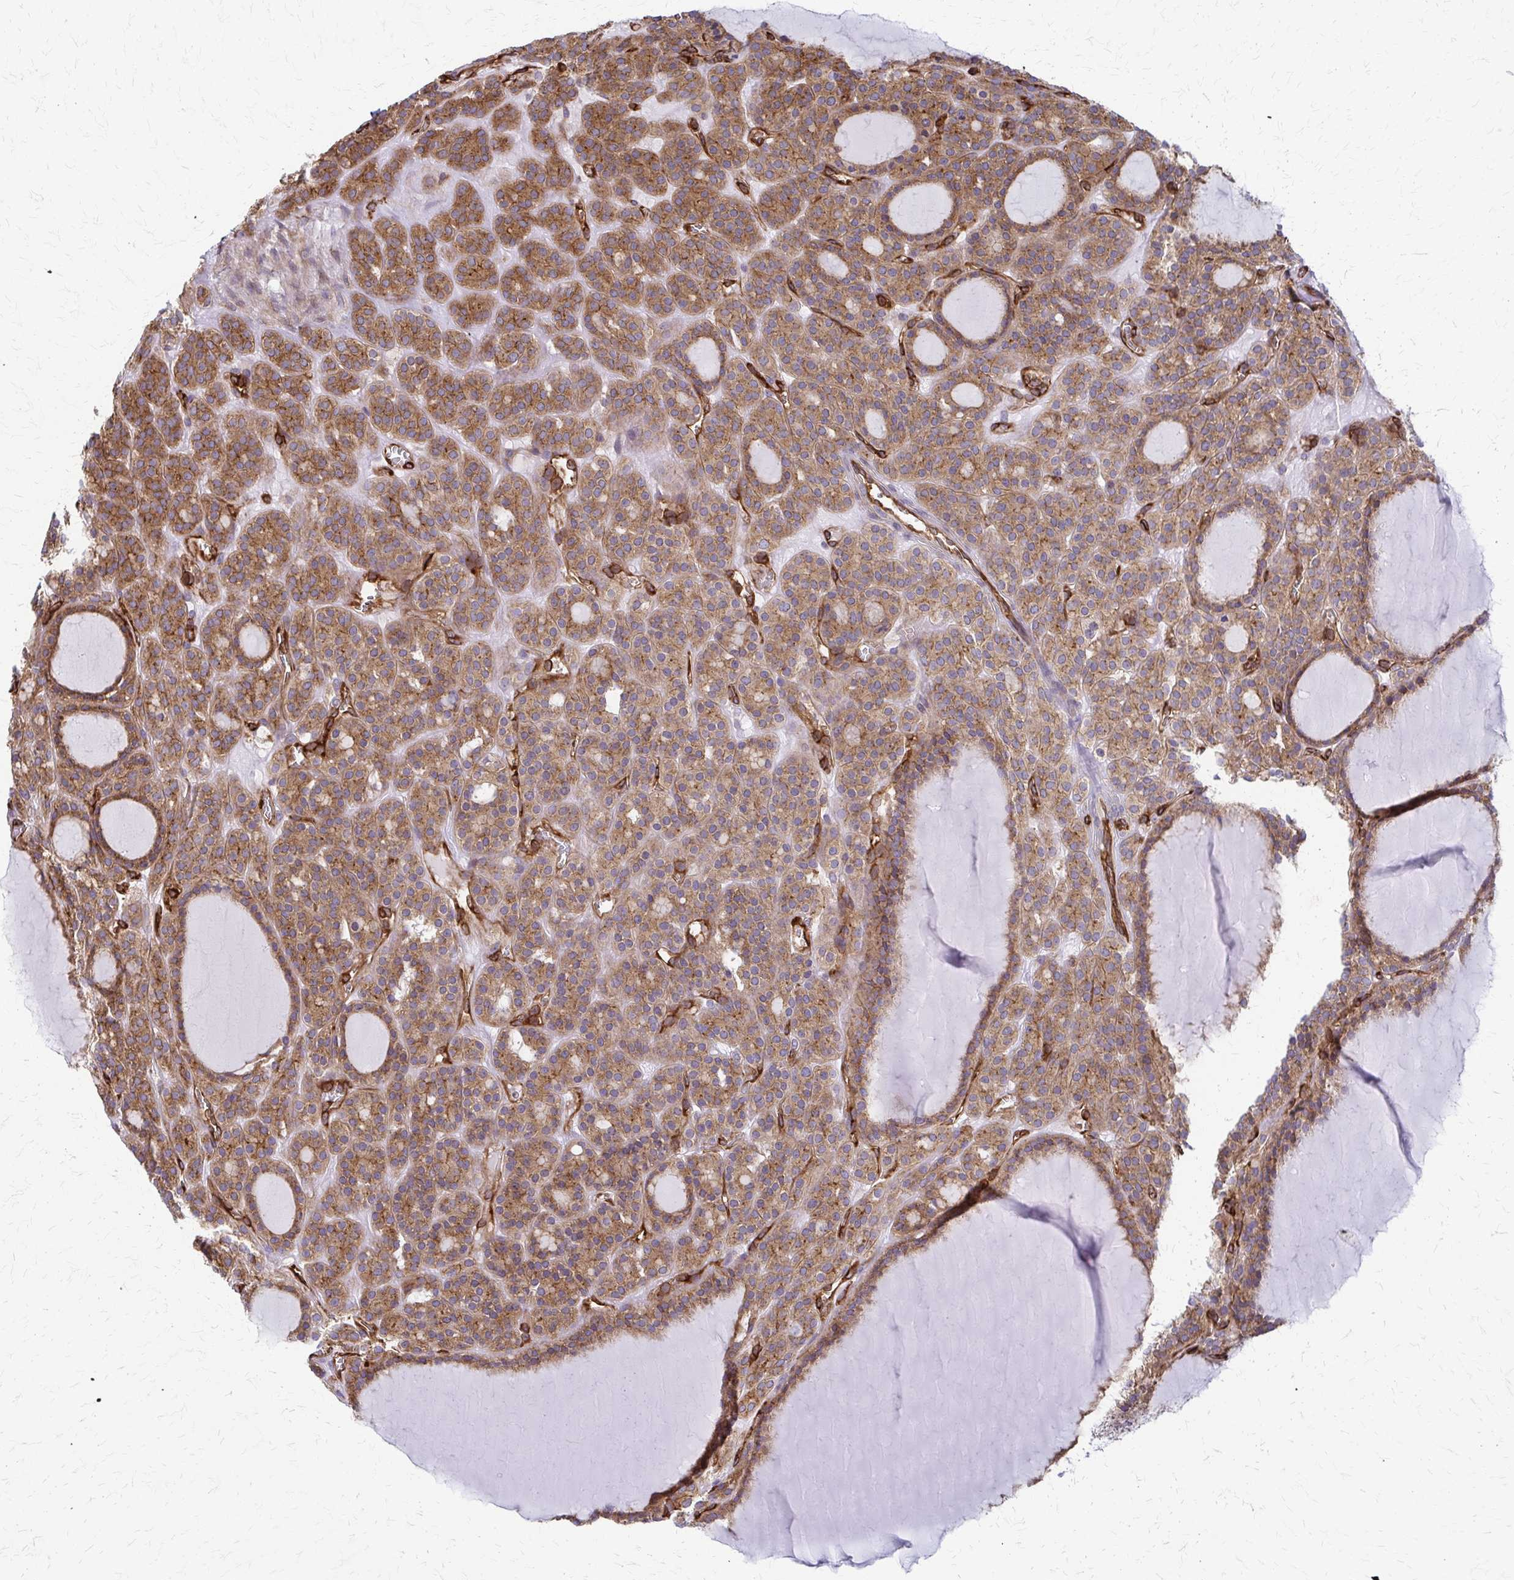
{"staining": {"intensity": "moderate", "quantity": ">75%", "location": "cytoplasmic/membranous"}, "tissue": "thyroid cancer", "cell_type": "Tumor cells", "image_type": "cancer", "snomed": [{"axis": "morphology", "description": "Follicular adenoma carcinoma, NOS"}, {"axis": "topography", "description": "Thyroid gland"}], "caption": "Human thyroid follicular adenoma carcinoma stained with a brown dye reveals moderate cytoplasmic/membranous positive staining in approximately >75% of tumor cells.", "gene": "WASF2", "patient": {"sex": "female", "age": 63}}